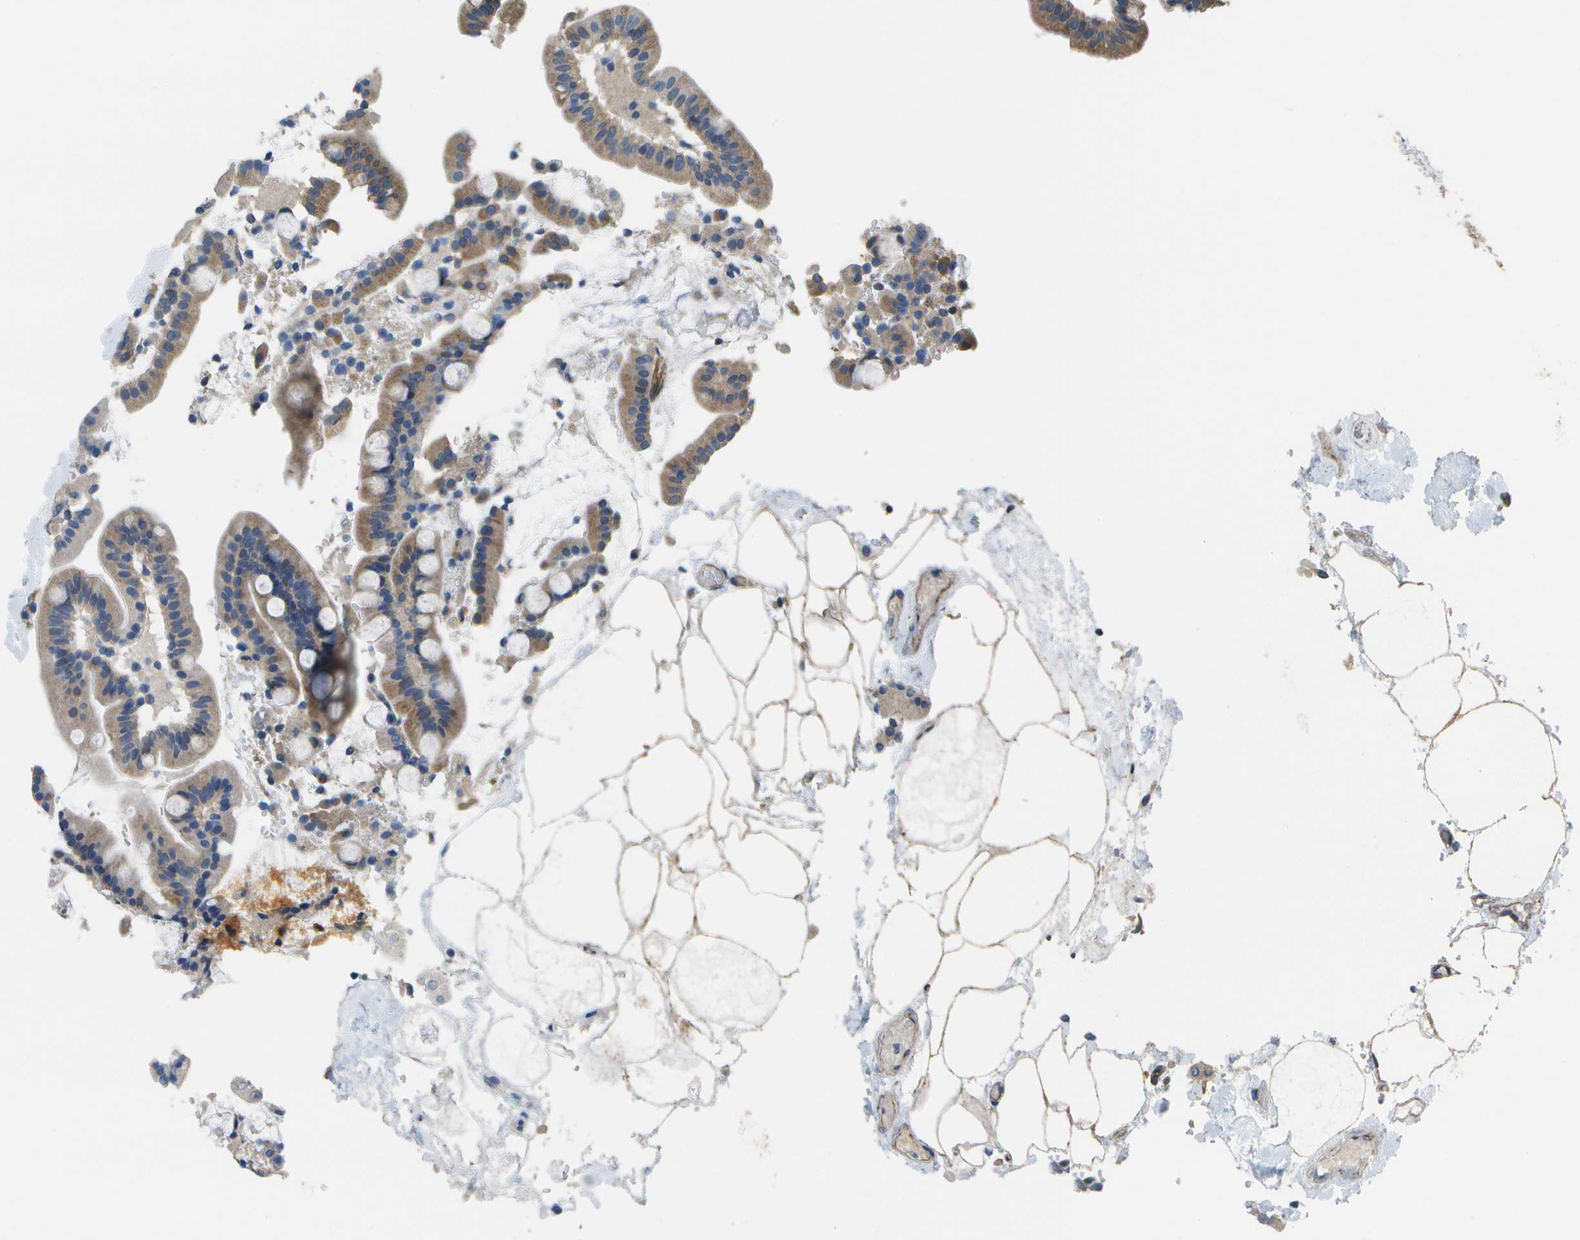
{"staining": {"intensity": "moderate", "quantity": ">75%", "location": "cytoplasmic/membranous"}, "tissue": "duodenum", "cell_type": "Glandular cells", "image_type": "normal", "snomed": [{"axis": "morphology", "description": "Normal tissue, NOS"}, {"axis": "topography", "description": "Duodenum"}], "caption": "Immunohistochemistry of benign duodenum reveals medium levels of moderate cytoplasmic/membranous positivity in approximately >75% of glandular cells.", "gene": "CLNS1A", "patient": {"sex": "male", "age": 54}}